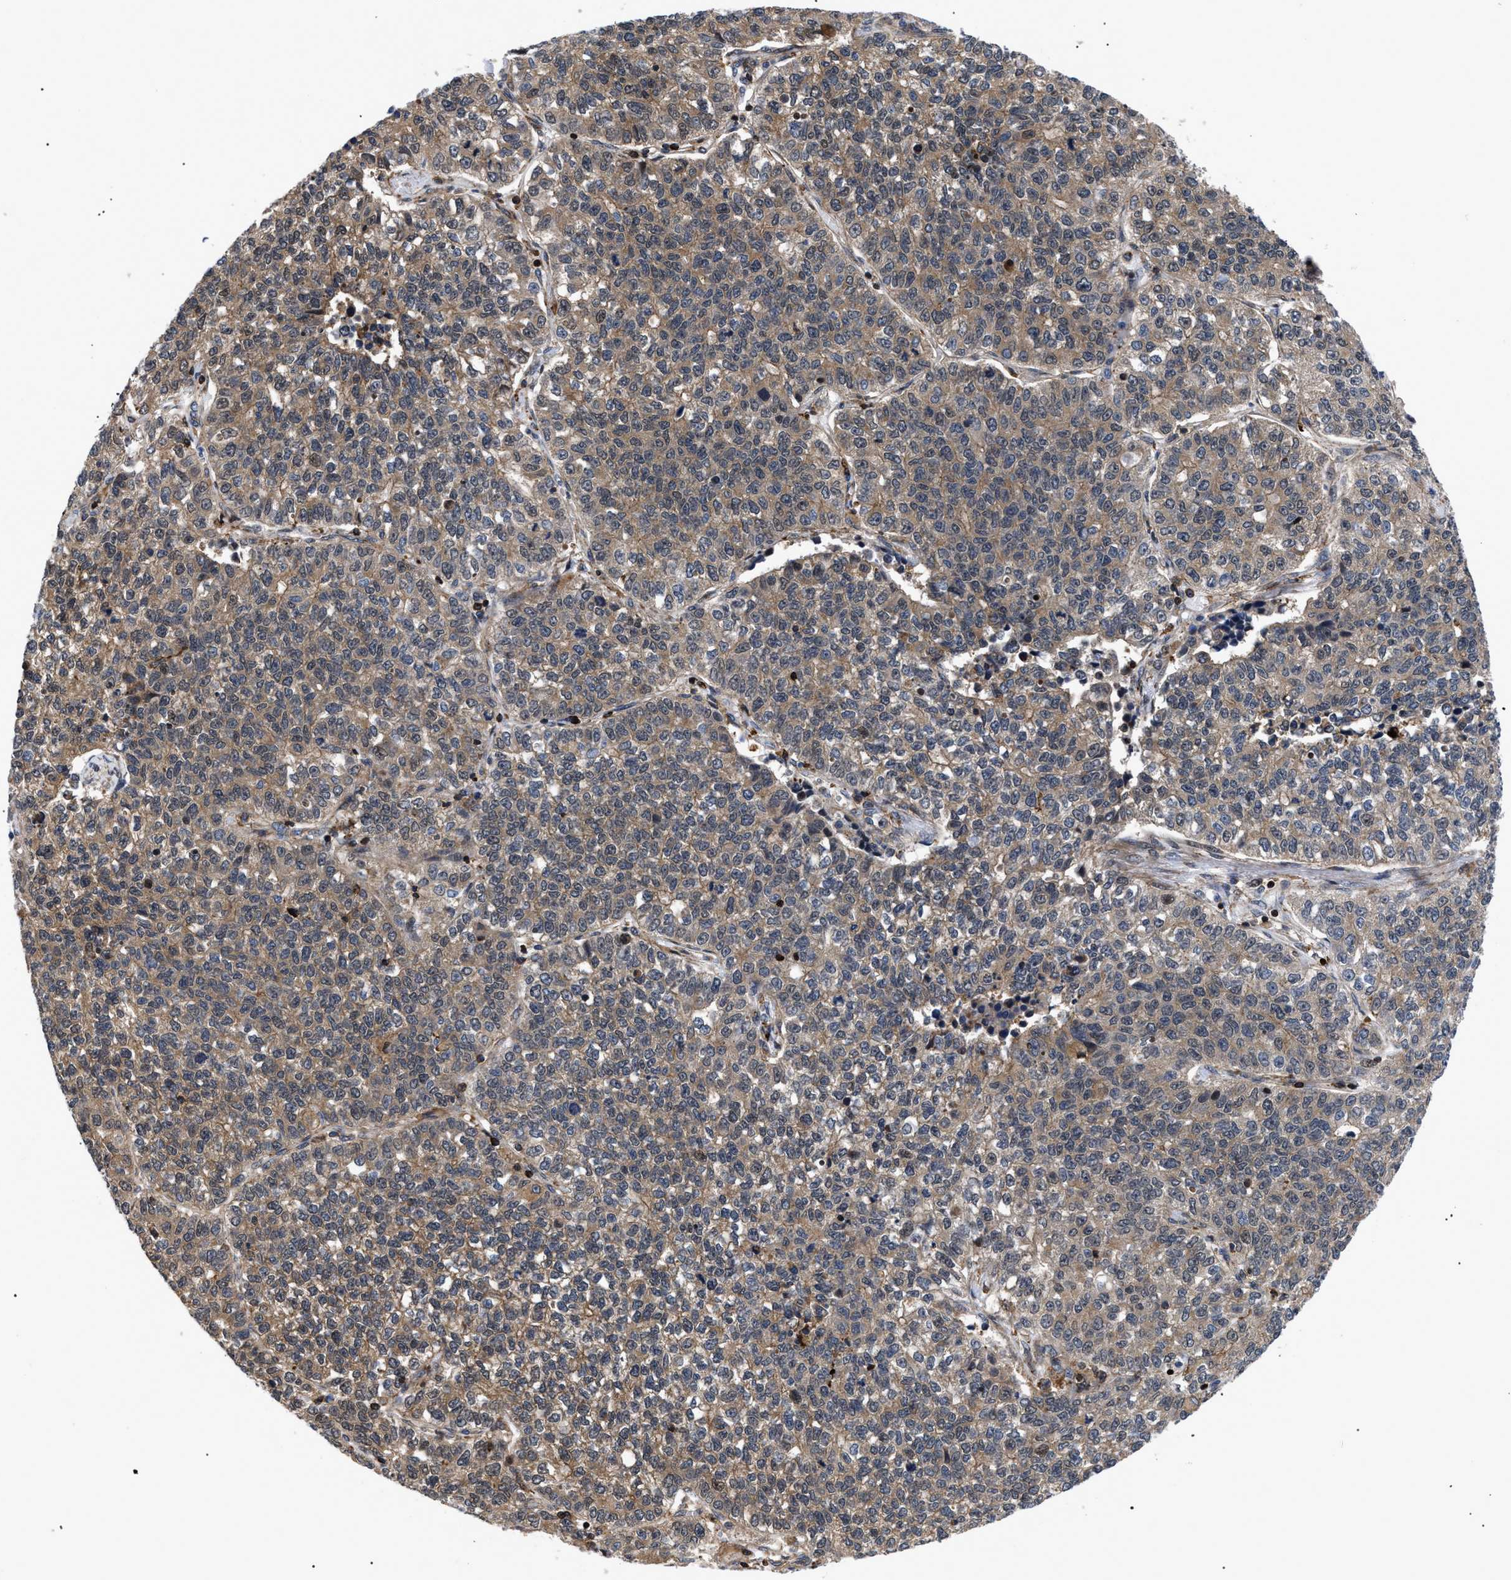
{"staining": {"intensity": "moderate", "quantity": ">75%", "location": "cytoplasmic/membranous"}, "tissue": "lung cancer", "cell_type": "Tumor cells", "image_type": "cancer", "snomed": [{"axis": "morphology", "description": "Adenocarcinoma, NOS"}, {"axis": "topography", "description": "Lung"}], "caption": "Immunohistochemistry (DAB) staining of human lung cancer (adenocarcinoma) demonstrates moderate cytoplasmic/membranous protein staining in approximately >75% of tumor cells. Ihc stains the protein of interest in brown and the nuclei are stained blue.", "gene": "SPAST", "patient": {"sex": "male", "age": 49}}